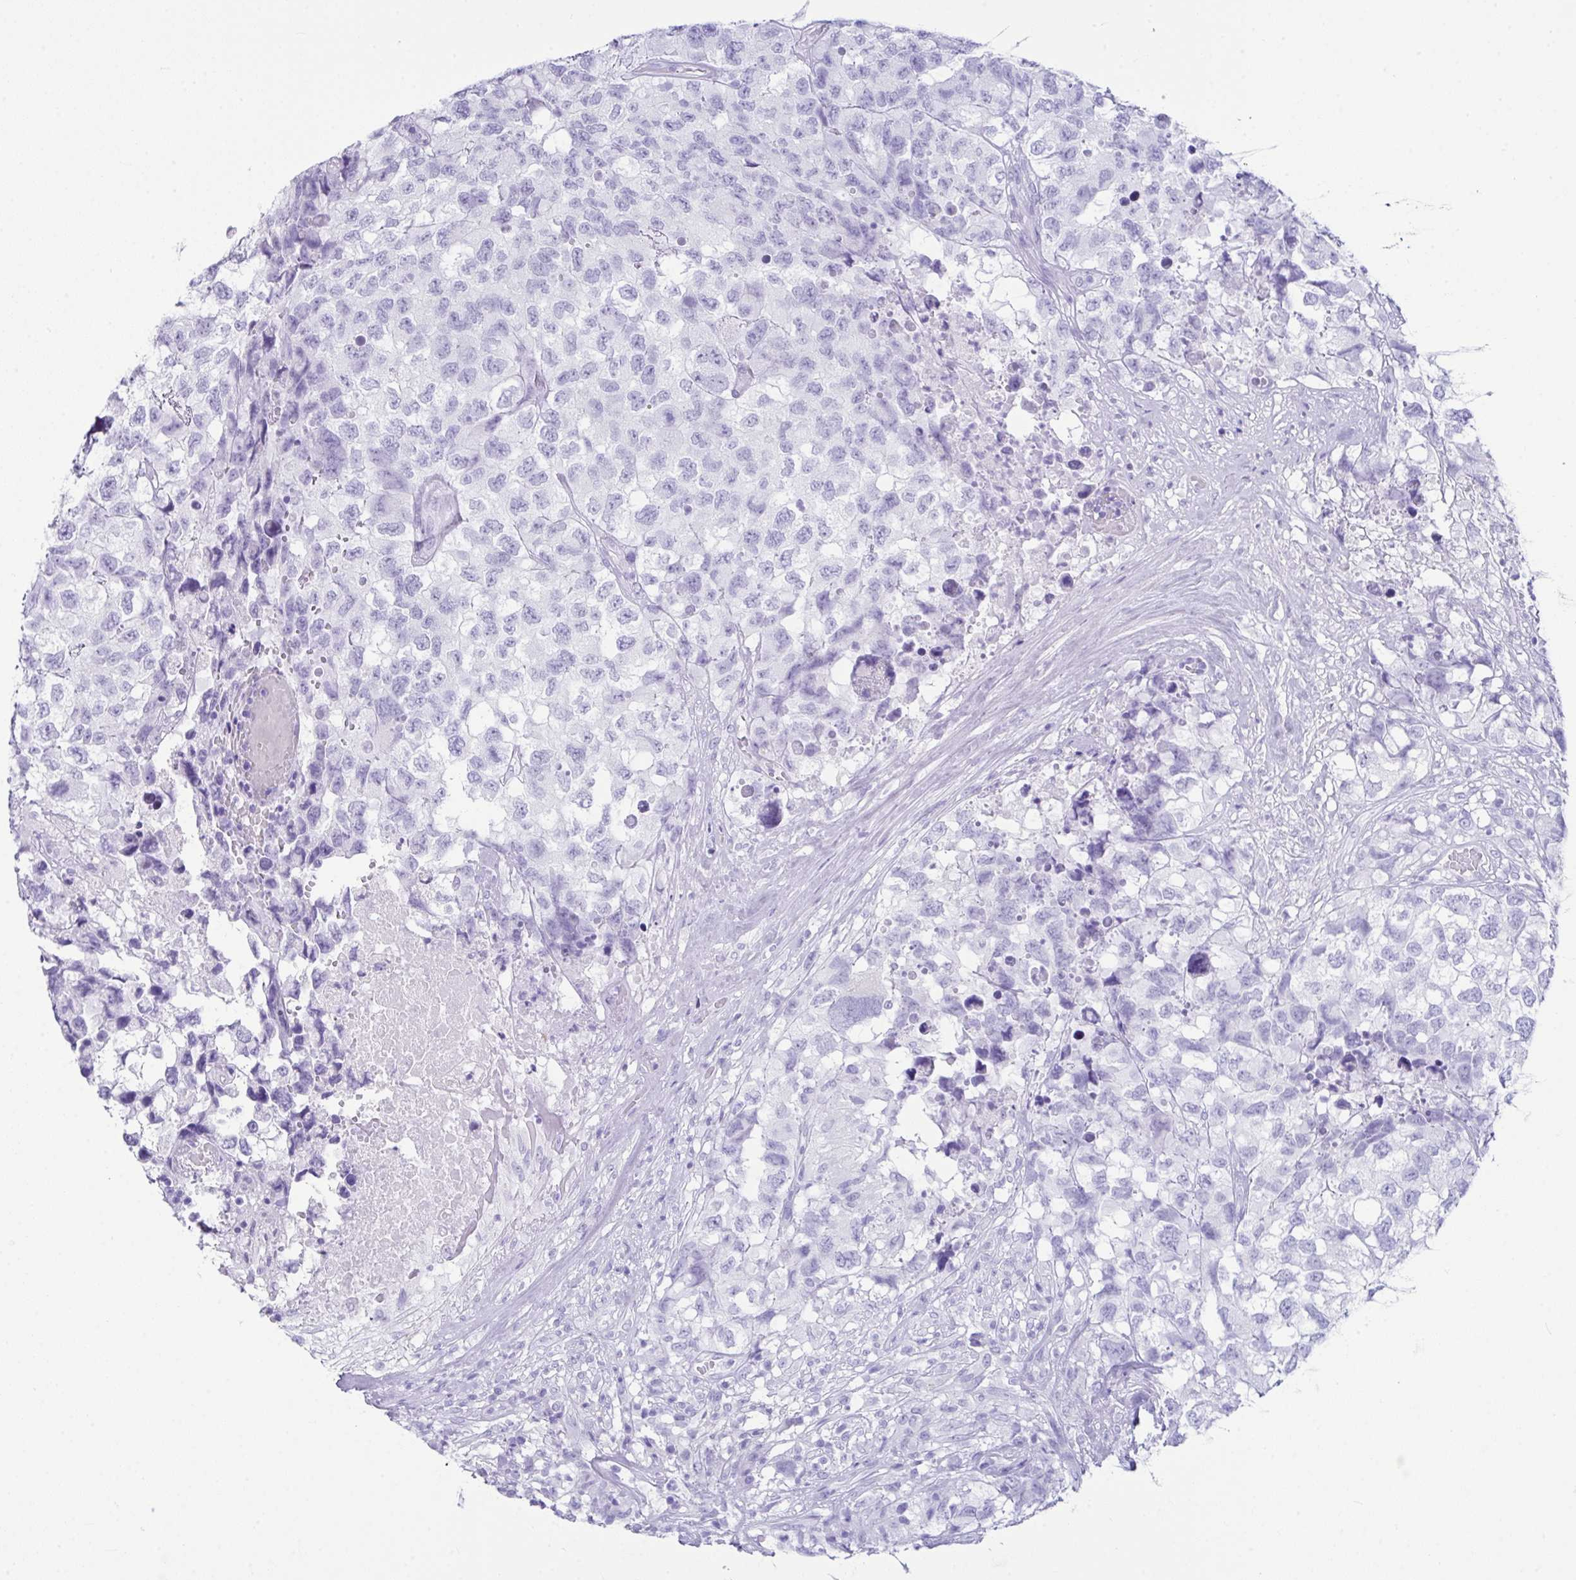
{"staining": {"intensity": "negative", "quantity": "none", "location": "none"}, "tissue": "testis cancer", "cell_type": "Tumor cells", "image_type": "cancer", "snomed": [{"axis": "morphology", "description": "Carcinoma, Embryonal, NOS"}, {"axis": "topography", "description": "Testis"}], "caption": "Immunohistochemistry (IHC) of testis cancer (embryonal carcinoma) displays no staining in tumor cells. The staining is performed using DAB brown chromogen with nuclei counter-stained in using hematoxylin.", "gene": "LGALS4", "patient": {"sex": "male", "age": 83}}